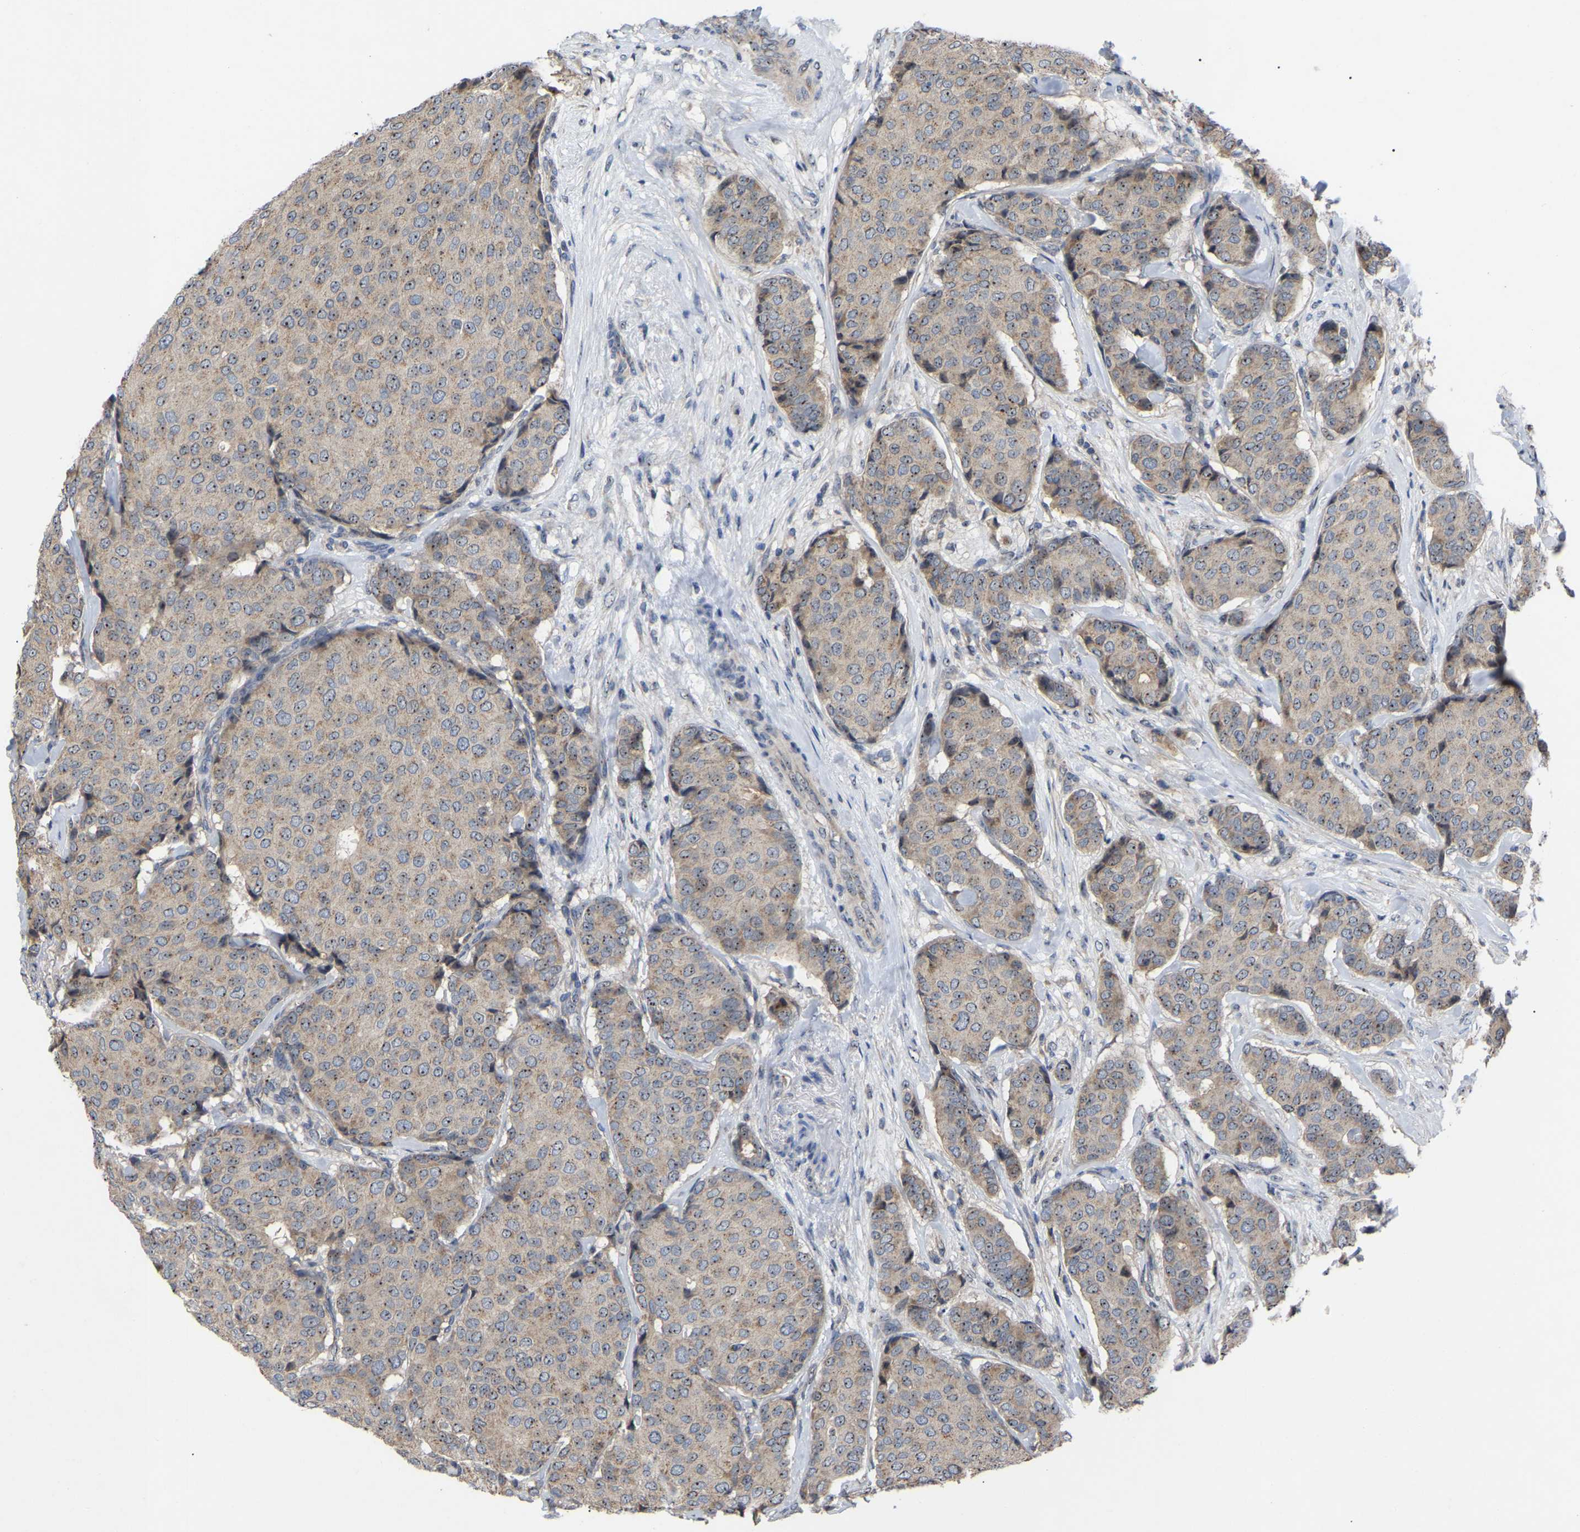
{"staining": {"intensity": "weak", "quantity": ">75%", "location": "cytoplasmic/membranous,nuclear"}, "tissue": "breast cancer", "cell_type": "Tumor cells", "image_type": "cancer", "snomed": [{"axis": "morphology", "description": "Duct carcinoma"}, {"axis": "topography", "description": "Breast"}], "caption": "Protein expression analysis of breast cancer (intraductal carcinoma) displays weak cytoplasmic/membranous and nuclear expression in approximately >75% of tumor cells.", "gene": "NOP53", "patient": {"sex": "female", "age": 75}}